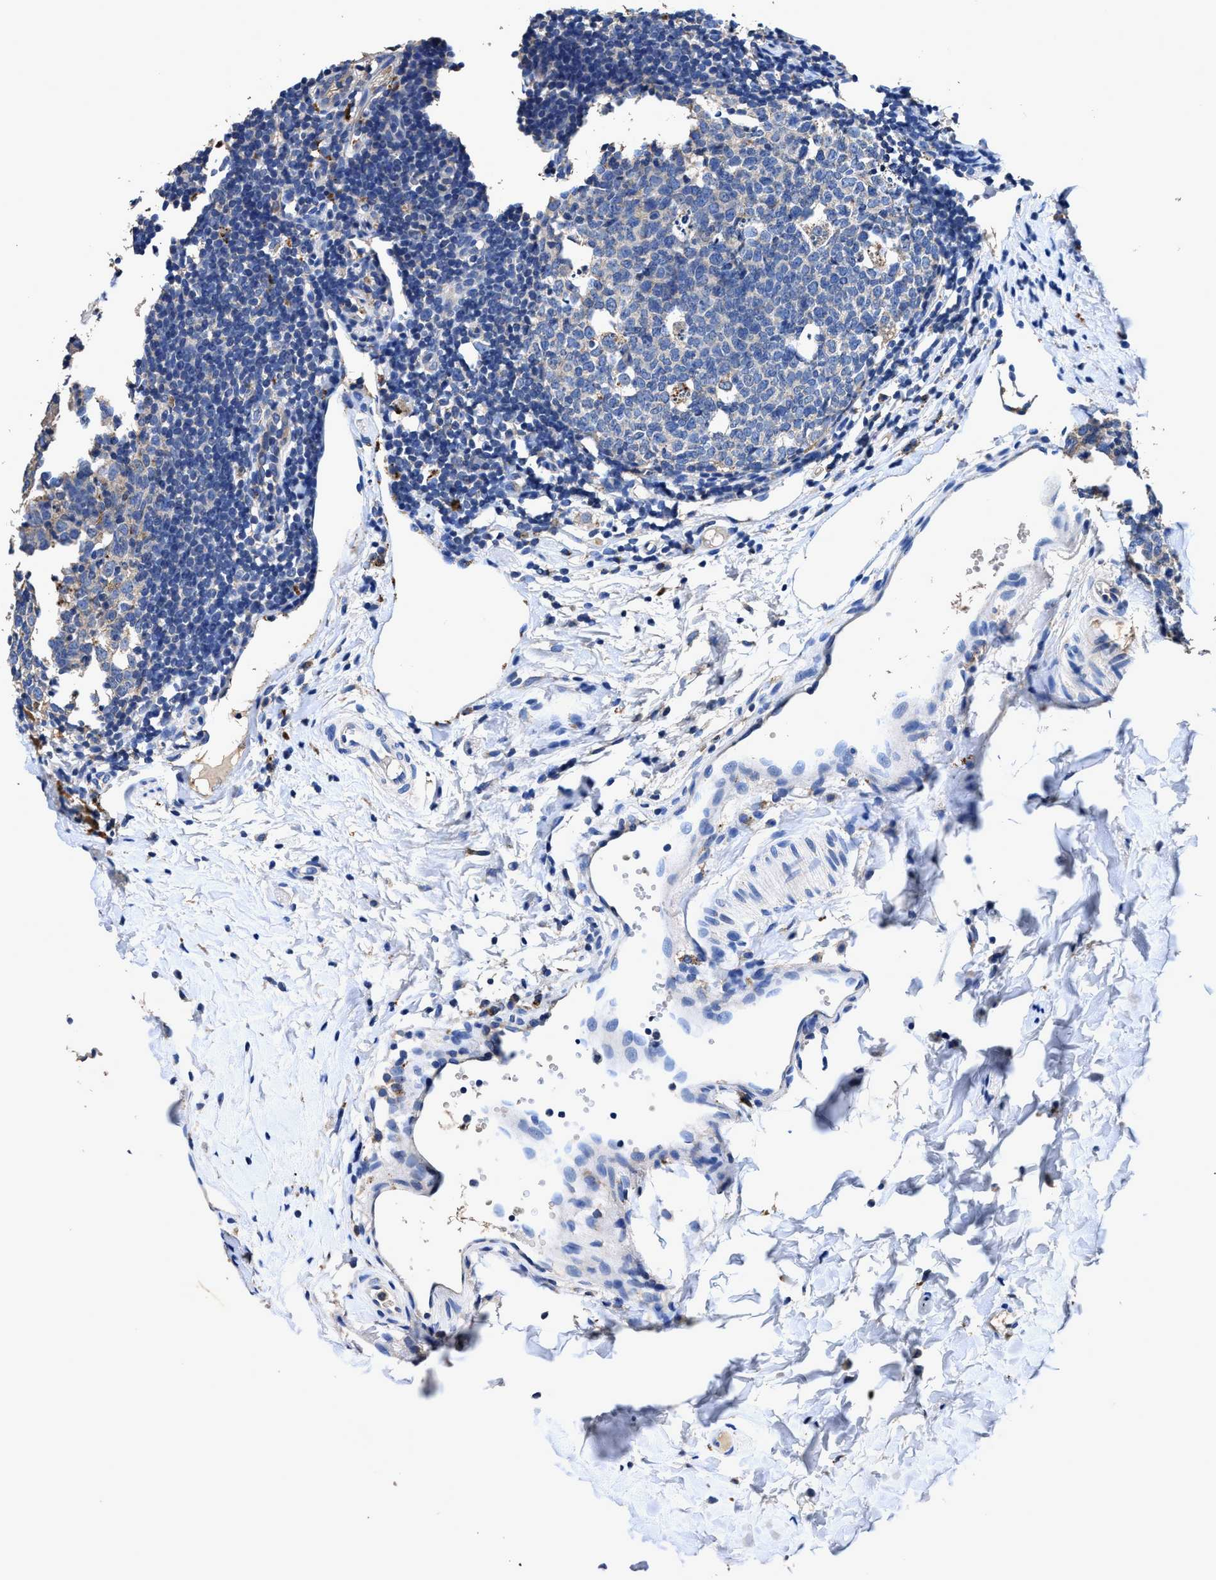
{"staining": {"intensity": "weak", "quantity": "25%-75%", "location": "cytoplasmic/membranous"}, "tissue": "appendix", "cell_type": "Glandular cells", "image_type": "normal", "snomed": [{"axis": "morphology", "description": "Normal tissue, NOS"}, {"axis": "topography", "description": "Appendix"}], "caption": "The micrograph shows staining of benign appendix, revealing weak cytoplasmic/membranous protein positivity (brown color) within glandular cells. (brown staining indicates protein expression, while blue staining denotes nuclei).", "gene": "UBR4", "patient": {"sex": "female", "age": 20}}